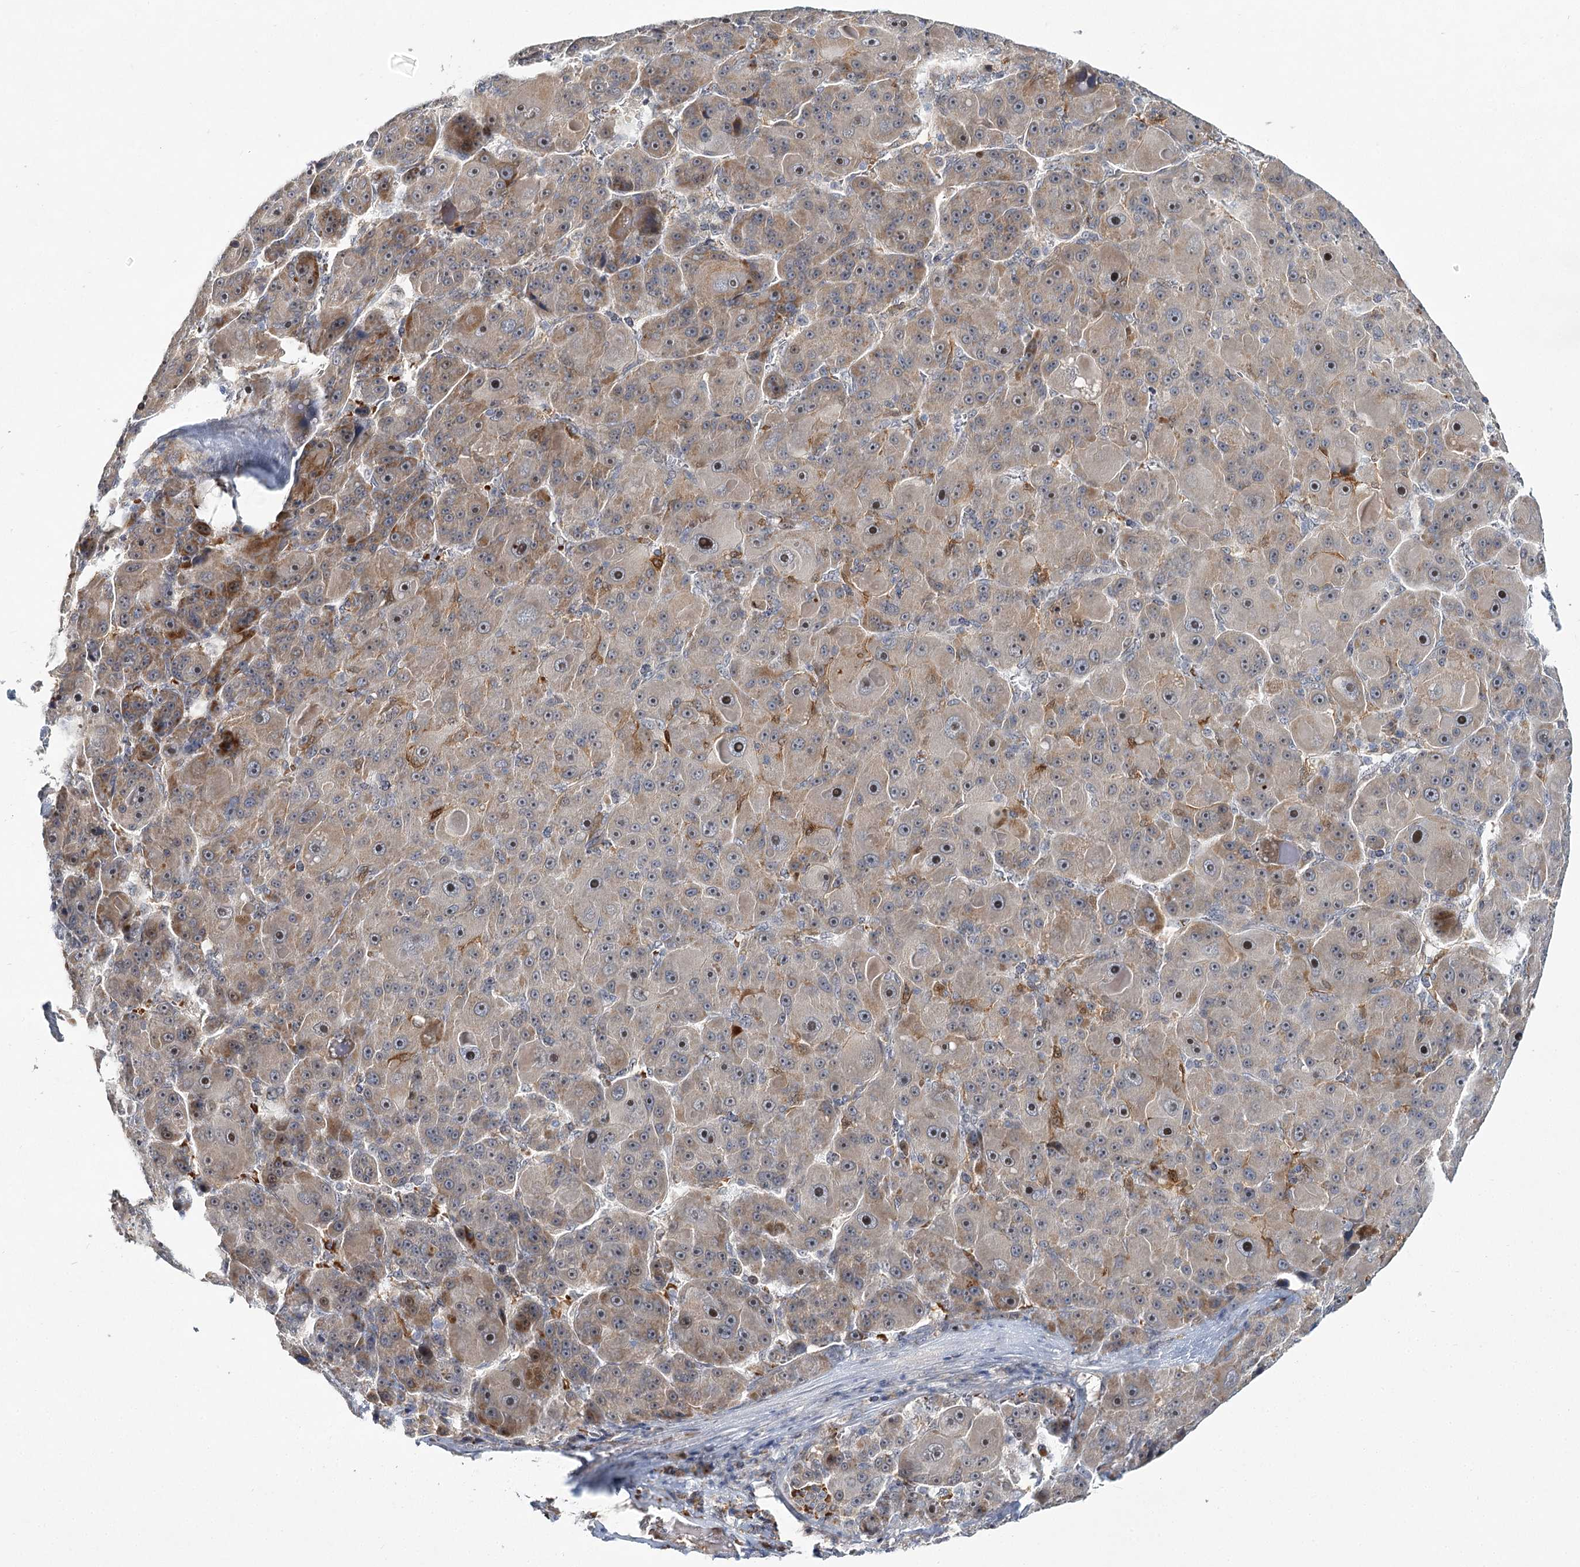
{"staining": {"intensity": "weak", "quantity": "25%-75%", "location": "cytoplasmic/membranous"}, "tissue": "liver cancer", "cell_type": "Tumor cells", "image_type": "cancer", "snomed": [{"axis": "morphology", "description": "Carcinoma, Hepatocellular, NOS"}, {"axis": "topography", "description": "Liver"}], "caption": "Protein staining by immunohistochemistry reveals weak cytoplasmic/membranous positivity in approximately 25%-75% of tumor cells in liver cancer.", "gene": "WDR36", "patient": {"sex": "male", "age": 76}}